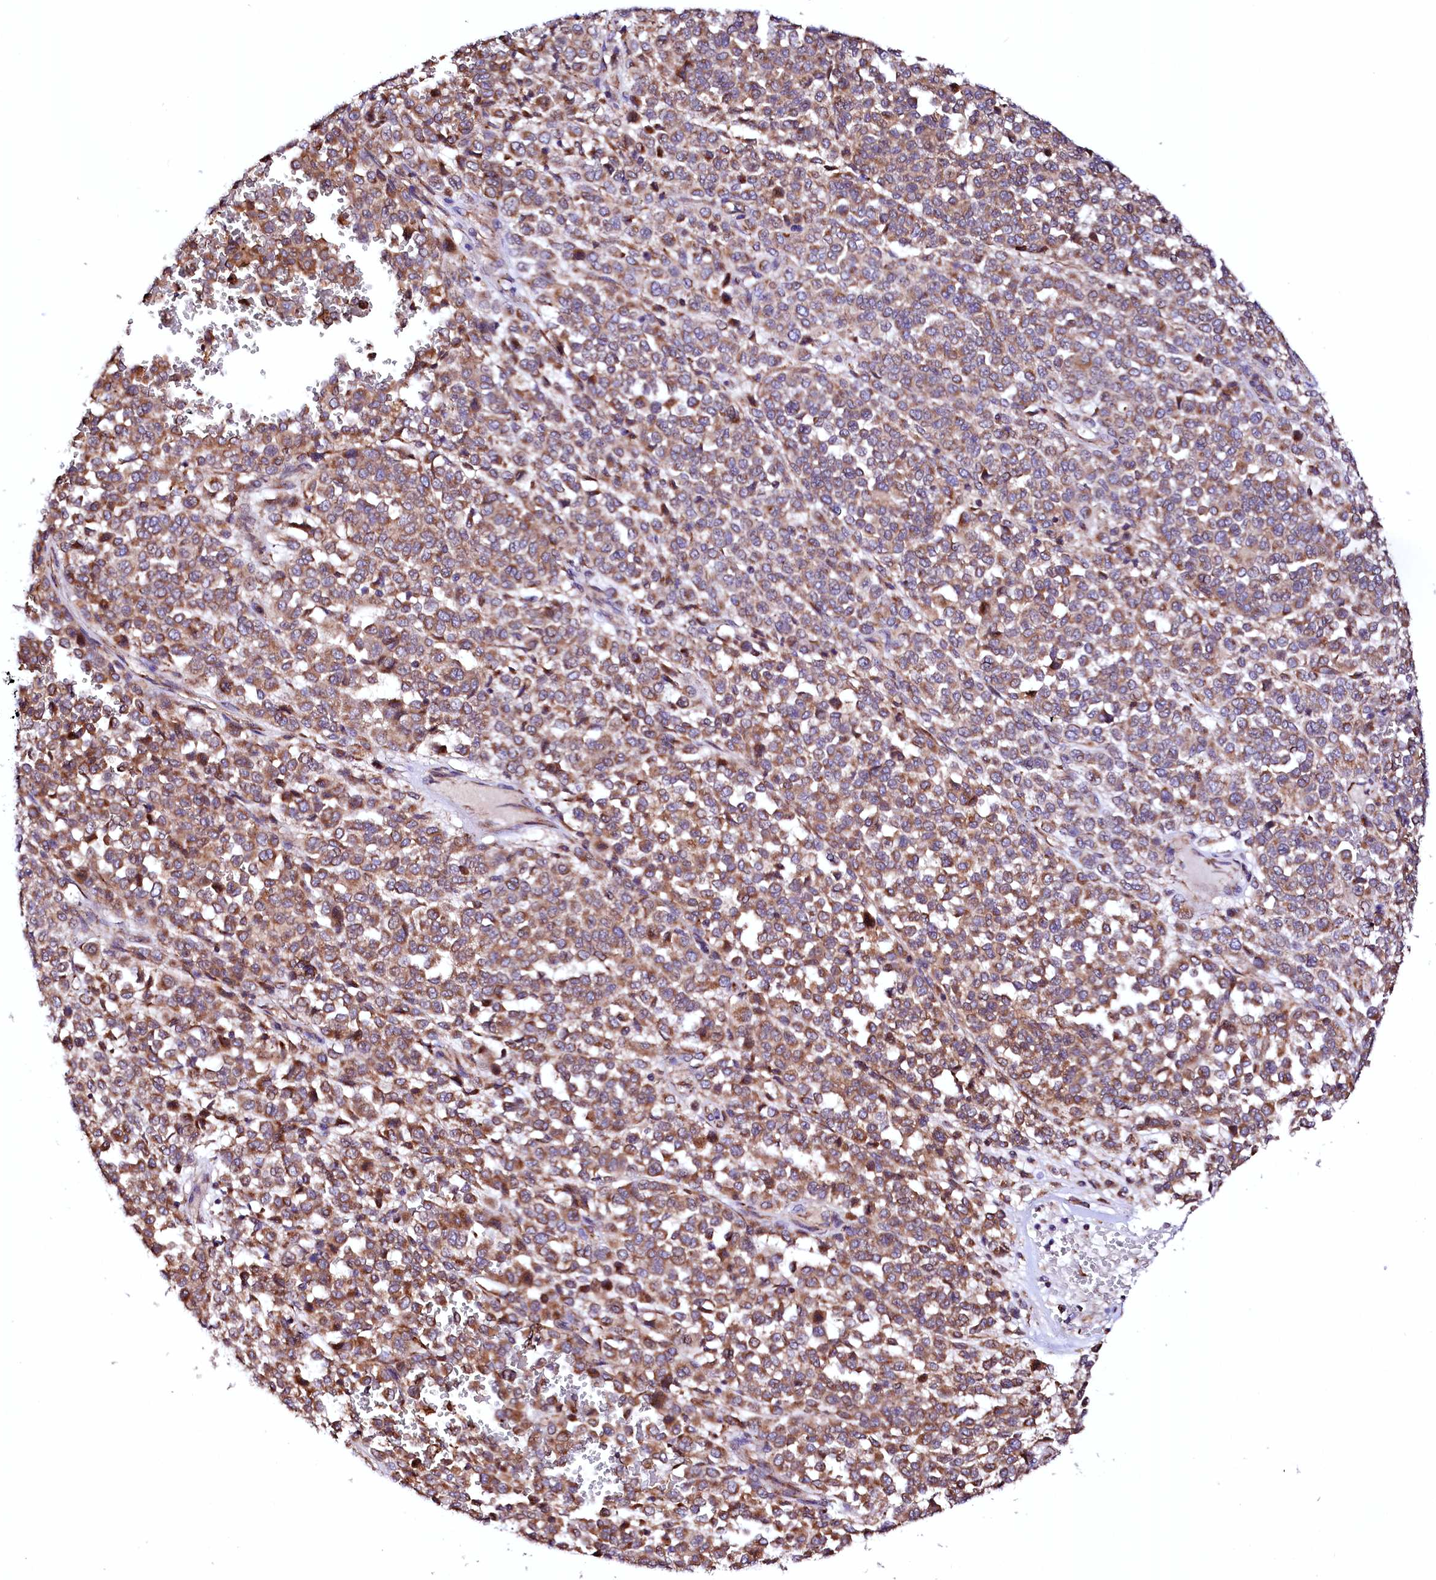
{"staining": {"intensity": "moderate", "quantity": ">75%", "location": "cytoplasmic/membranous"}, "tissue": "melanoma", "cell_type": "Tumor cells", "image_type": "cancer", "snomed": [{"axis": "morphology", "description": "Malignant melanoma, Metastatic site"}, {"axis": "topography", "description": "Pancreas"}], "caption": "An image of human melanoma stained for a protein exhibits moderate cytoplasmic/membranous brown staining in tumor cells.", "gene": "UBE3C", "patient": {"sex": "female", "age": 30}}